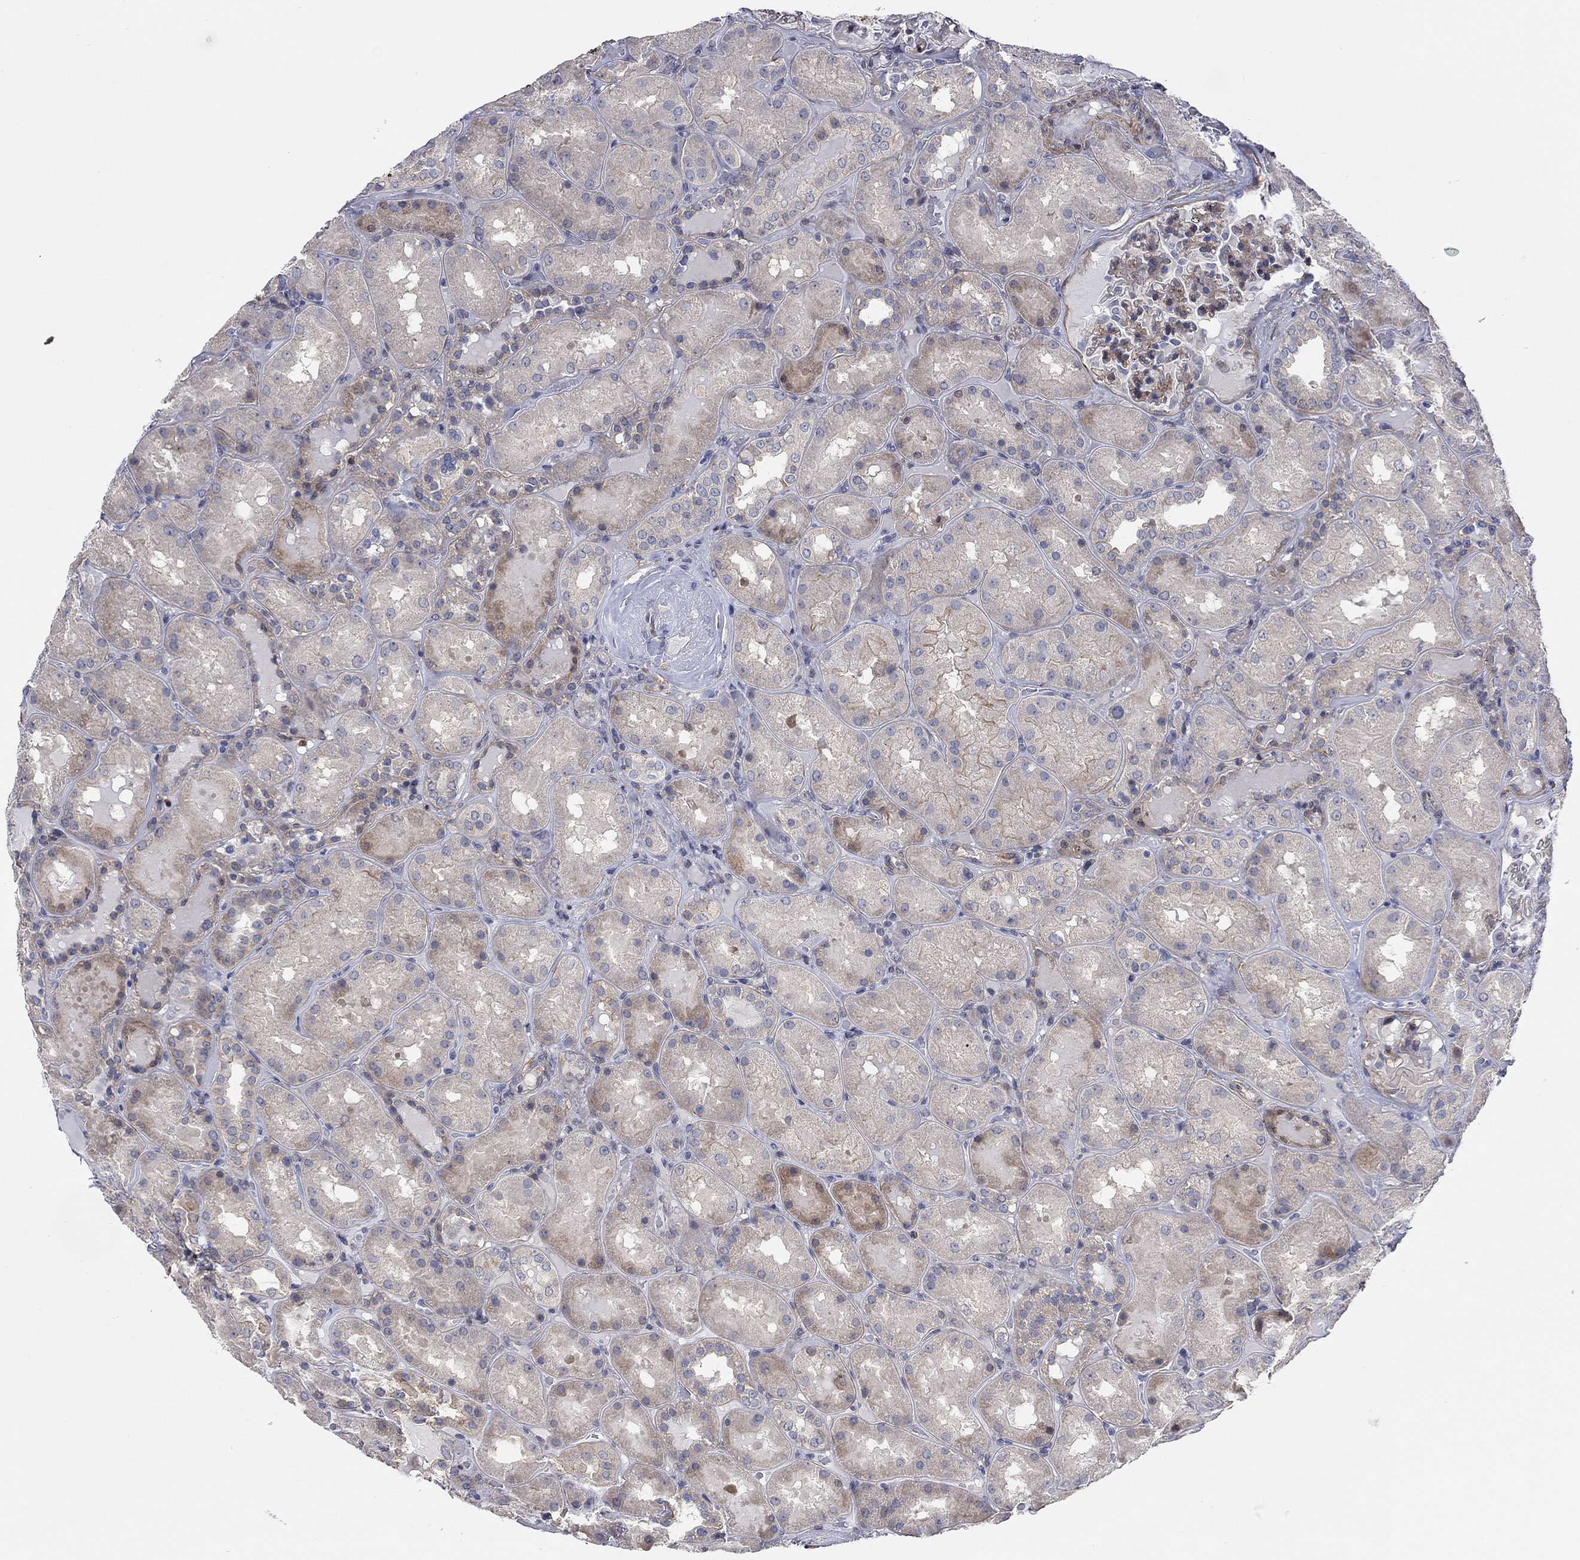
{"staining": {"intensity": "moderate", "quantity": "<25%", "location": "cytoplasmic/membranous"}, "tissue": "kidney", "cell_type": "Cells in glomeruli", "image_type": "normal", "snomed": [{"axis": "morphology", "description": "Normal tissue, NOS"}, {"axis": "topography", "description": "Kidney"}], "caption": "IHC staining of normal kidney, which reveals low levels of moderate cytoplasmic/membranous positivity in about <25% of cells in glomeruli indicating moderate cytoplasmic/membranous protein staining. The staining was performed using DAB (brown) for protein detection and nuclei were counterstained in hematoxylin (blue).", "gene": "SCN7A", "patient": {"sex": "male", "age": 73}}